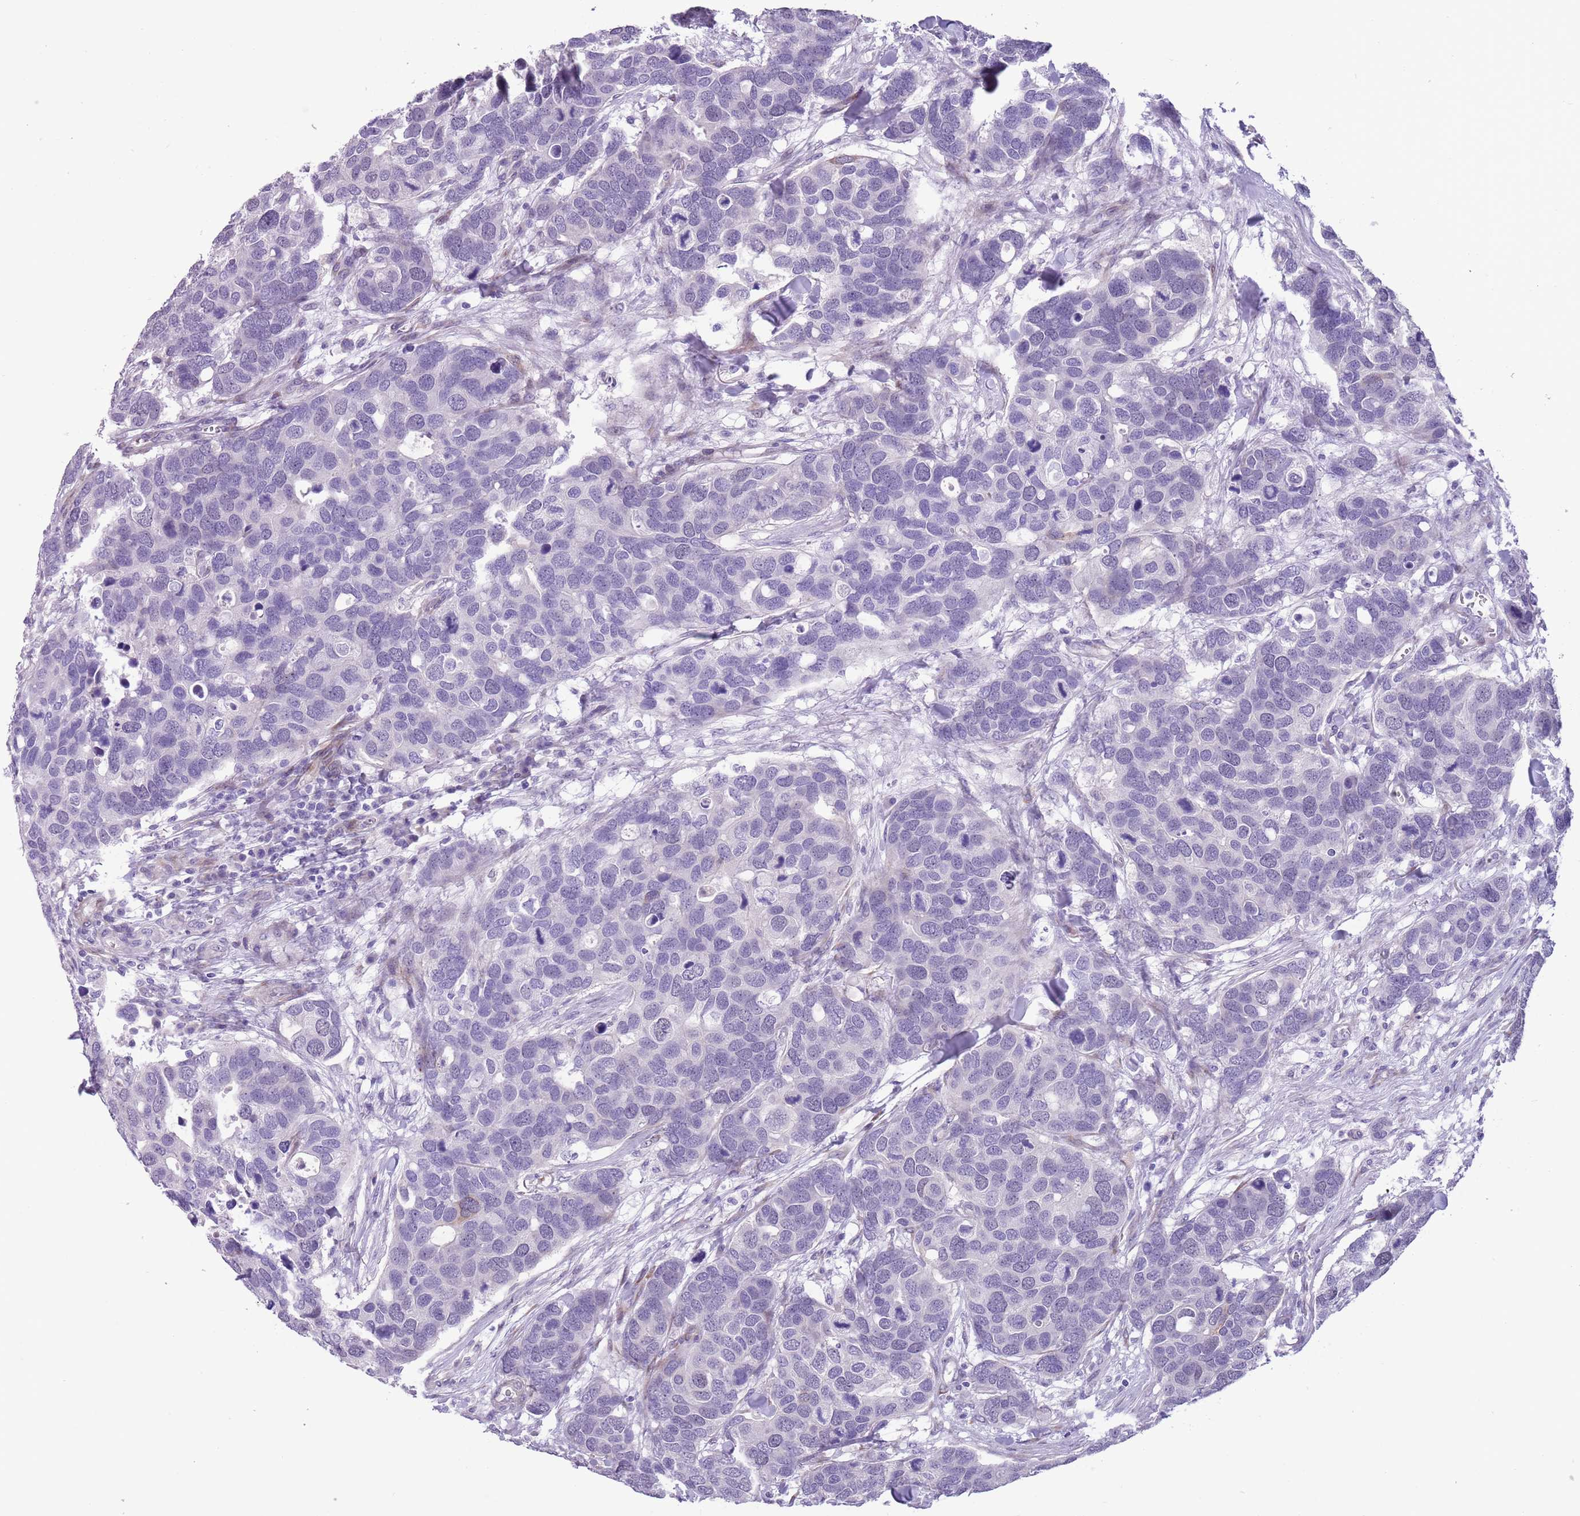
{"staining": {"intensity": "negative", "quantity": "none", "location": "none"}, "tissue": "breast cancer", "cell_type": "Tumor cells", "image_type": "cancer", "snomed": [{"axis": "morphology", "description": "Duct carcinoma"}, {"axis": "topography", "description": "Breast"}], "caption": "IHC of breast cancer (invasive ductal carcinoma) exhibits no expression in tumor cells. (DAB immunohistochemistry (IHC) visualized using brightfield microscopy, high magnification).", "gene": "MRPL32", "patient": {"sex": "female", "age": 83}}